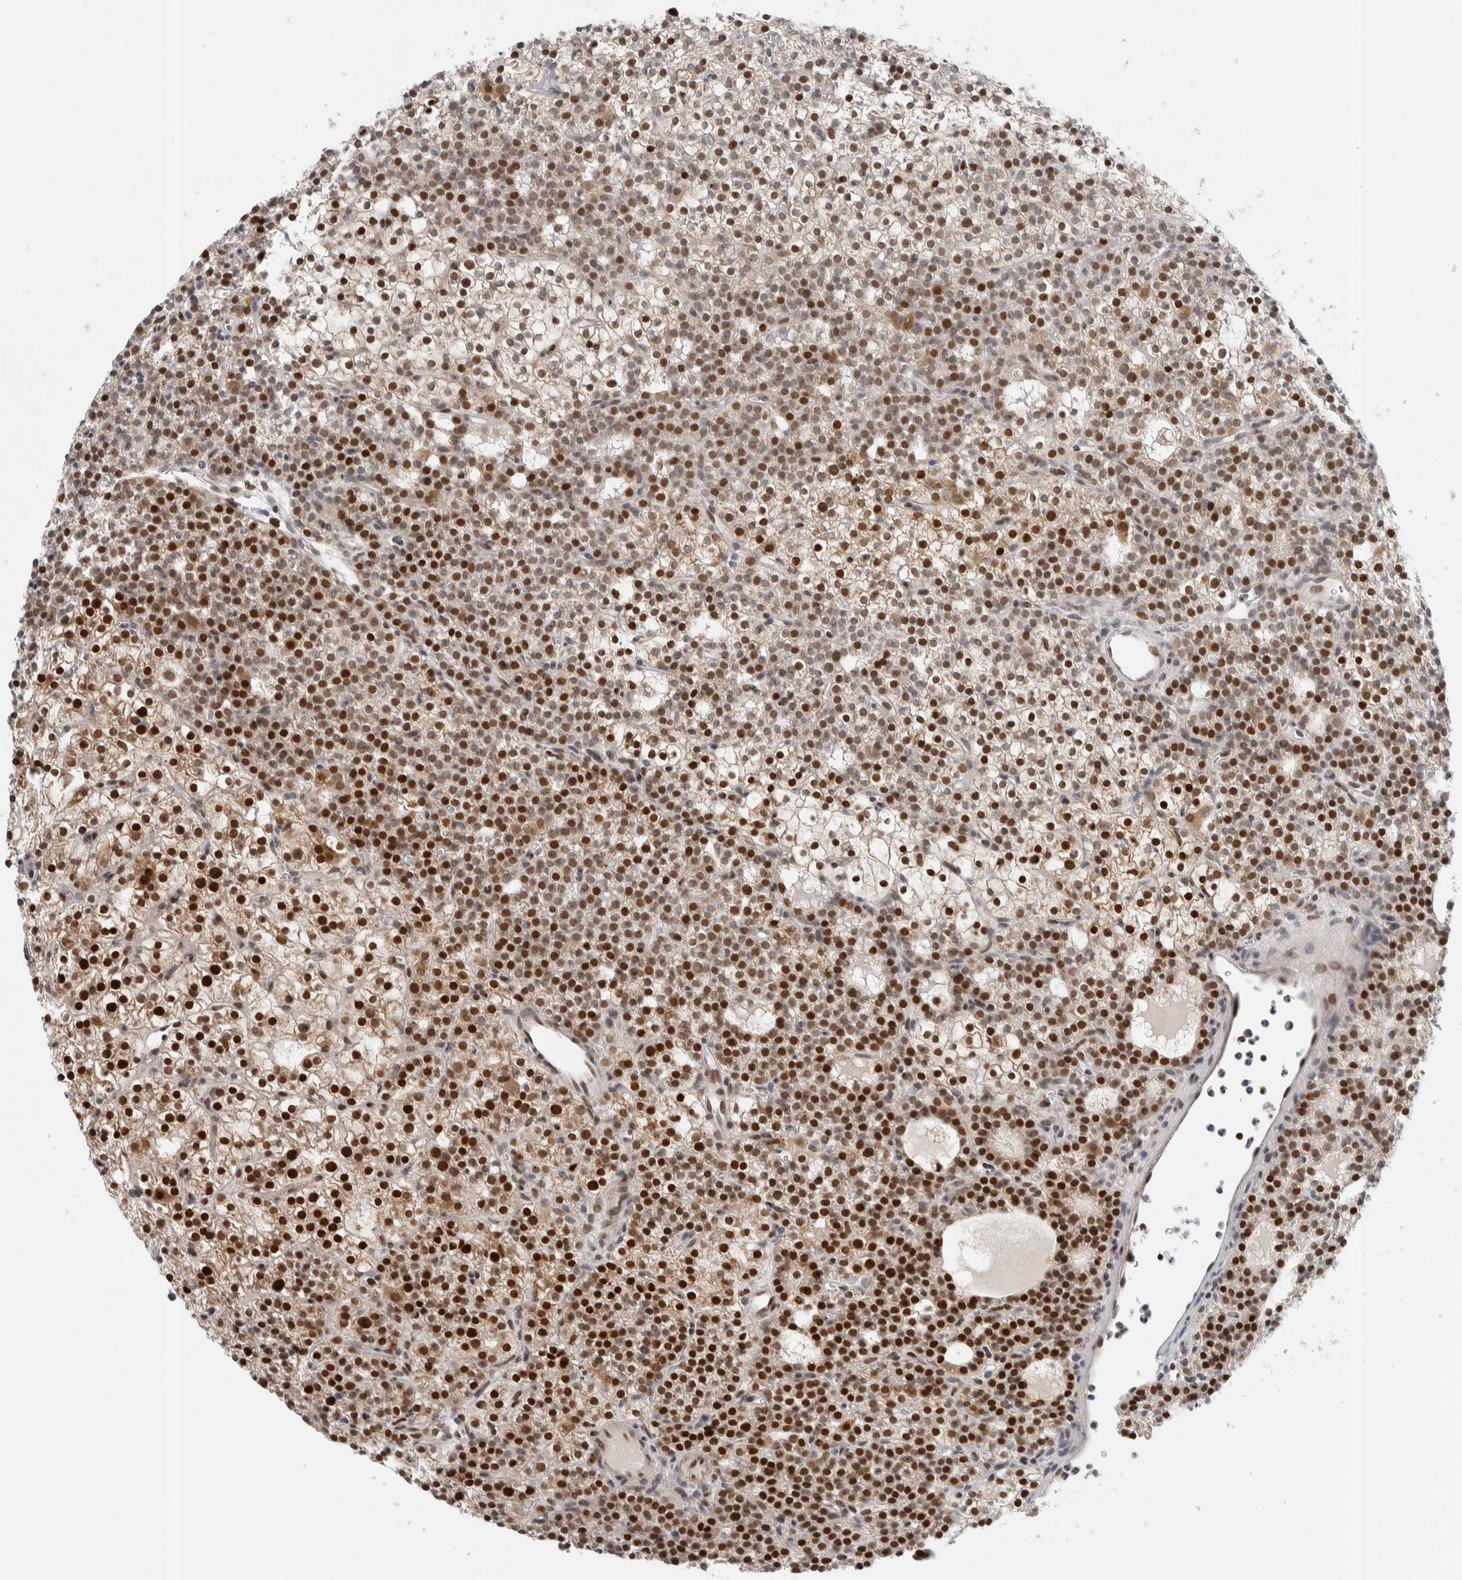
{"staining": {"intensity": "strong", "quantity": ">75%", "location": "nuclear"}, "tissue": "parathyroid gland", "cell_type": "Glandular cells", "image_type": "normal", "snomed": [{"axis": "morphology", "description": "Normal tissue, NOS"}, {"axis": "morphology", "description": "Adenoma, NOS"}, {"axis": "topography", "description": "Parathyroid gland"}], "caption": "There is high levels of strong nuclear staining in glandular cells of unremarkable parathyroid gland, as demonstrated by immunohistochemical staining (brown color).", "gene": "TSPAN32", "patient": {"sex": "female", "age": 74}}